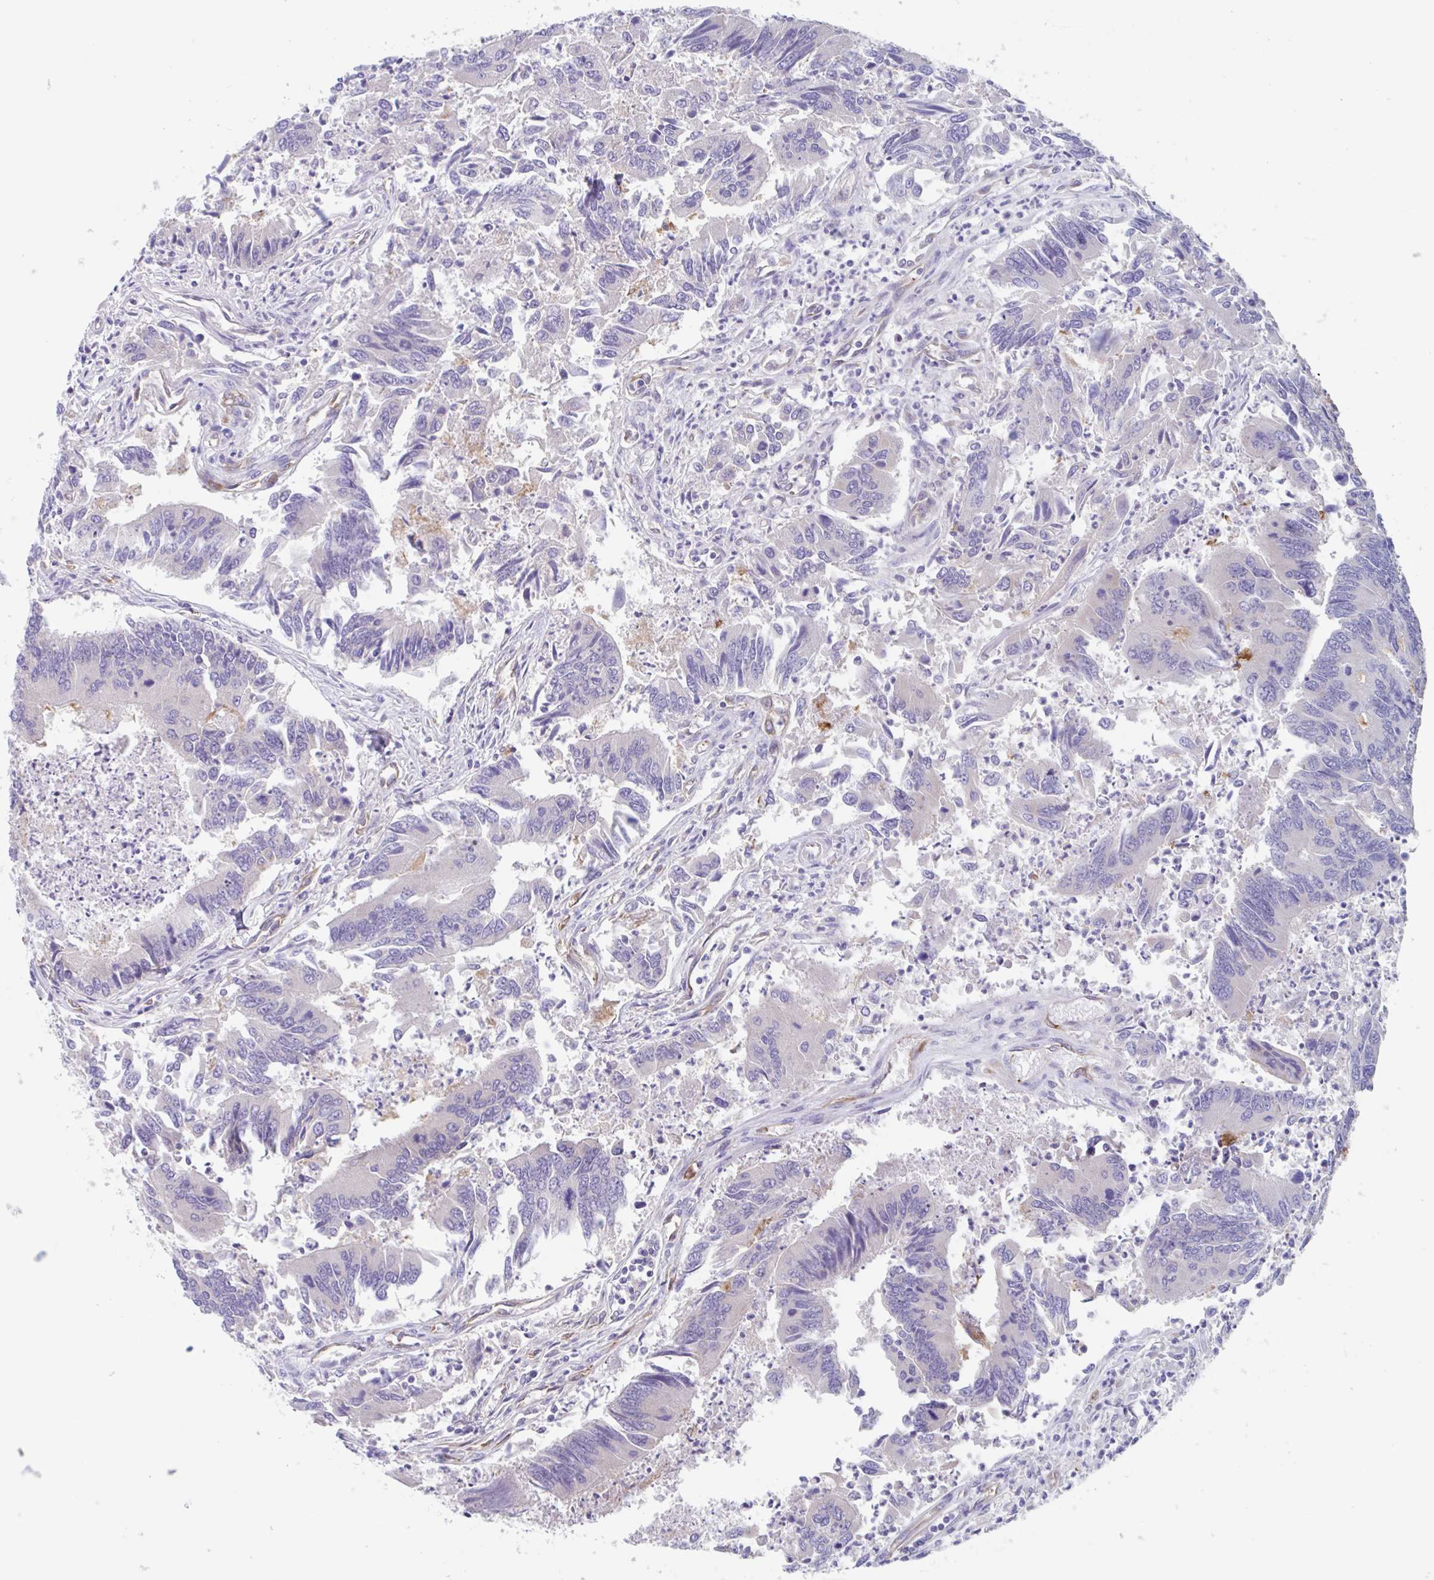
{"staining": {"intensity": "negative", "quantity": "none", "location": "none"}, "tissue": "colorectal cancer", "cell_type": "Tumor cells", "image_type": "cancer", "snomed": [{"axis": "morphology", "description": "Adenocarcinoma, NOS"}, {"axis": "topography", "description": "Colon"}], "caption": "DAB (3,3'-diaminobenzidine) immunohistochemical staining of human colorectal cancer shows no significant expression in tumor cells.", "gene": "EHD4", "patient": {"sex": "female", "age": 67}}